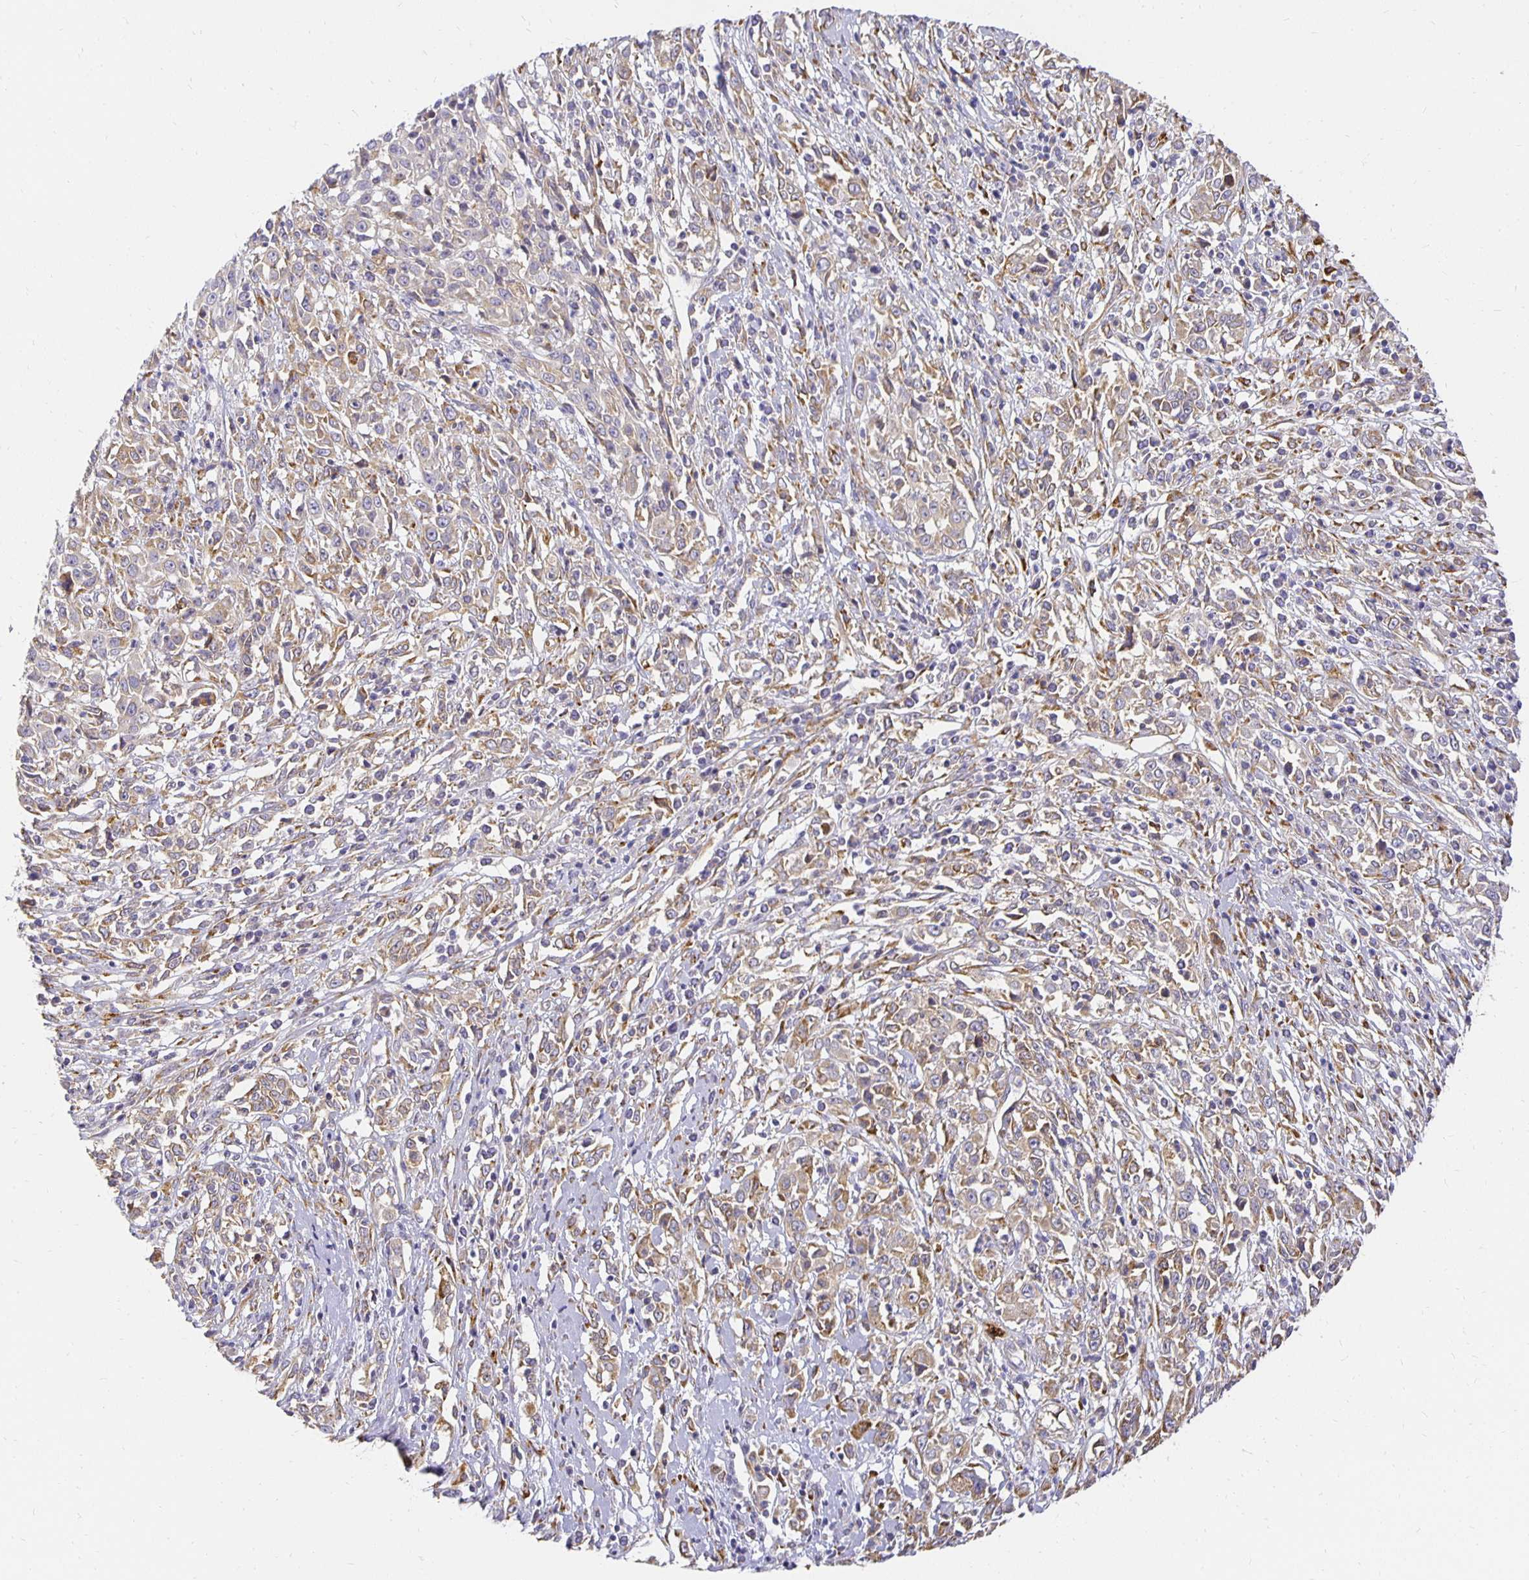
{"staining": {"intensity": "weak", "quantity": "25%-75%", "location": "cytoplasmic/membranous"}, "tissue": "cervical cancer", "cell_type": "Tumor cells", "image_type": "cancer", "snomed": [{"axis": "morphology", "description": "Adenocarcinoma, NOS"}, {"axis": "topography", "description": "Cervix"}], "caption": "DAB immunohistochemical staining of human adenocarcinoma (cervical) reveals weak cytoplasmic/membranous protein expression in about 25%-75% of tumor cells. (DAB = brown stain, brightfield microscopy at high magnification).", "gene": "PLOD1", "patient": {"sex": "female", "age": 40}}